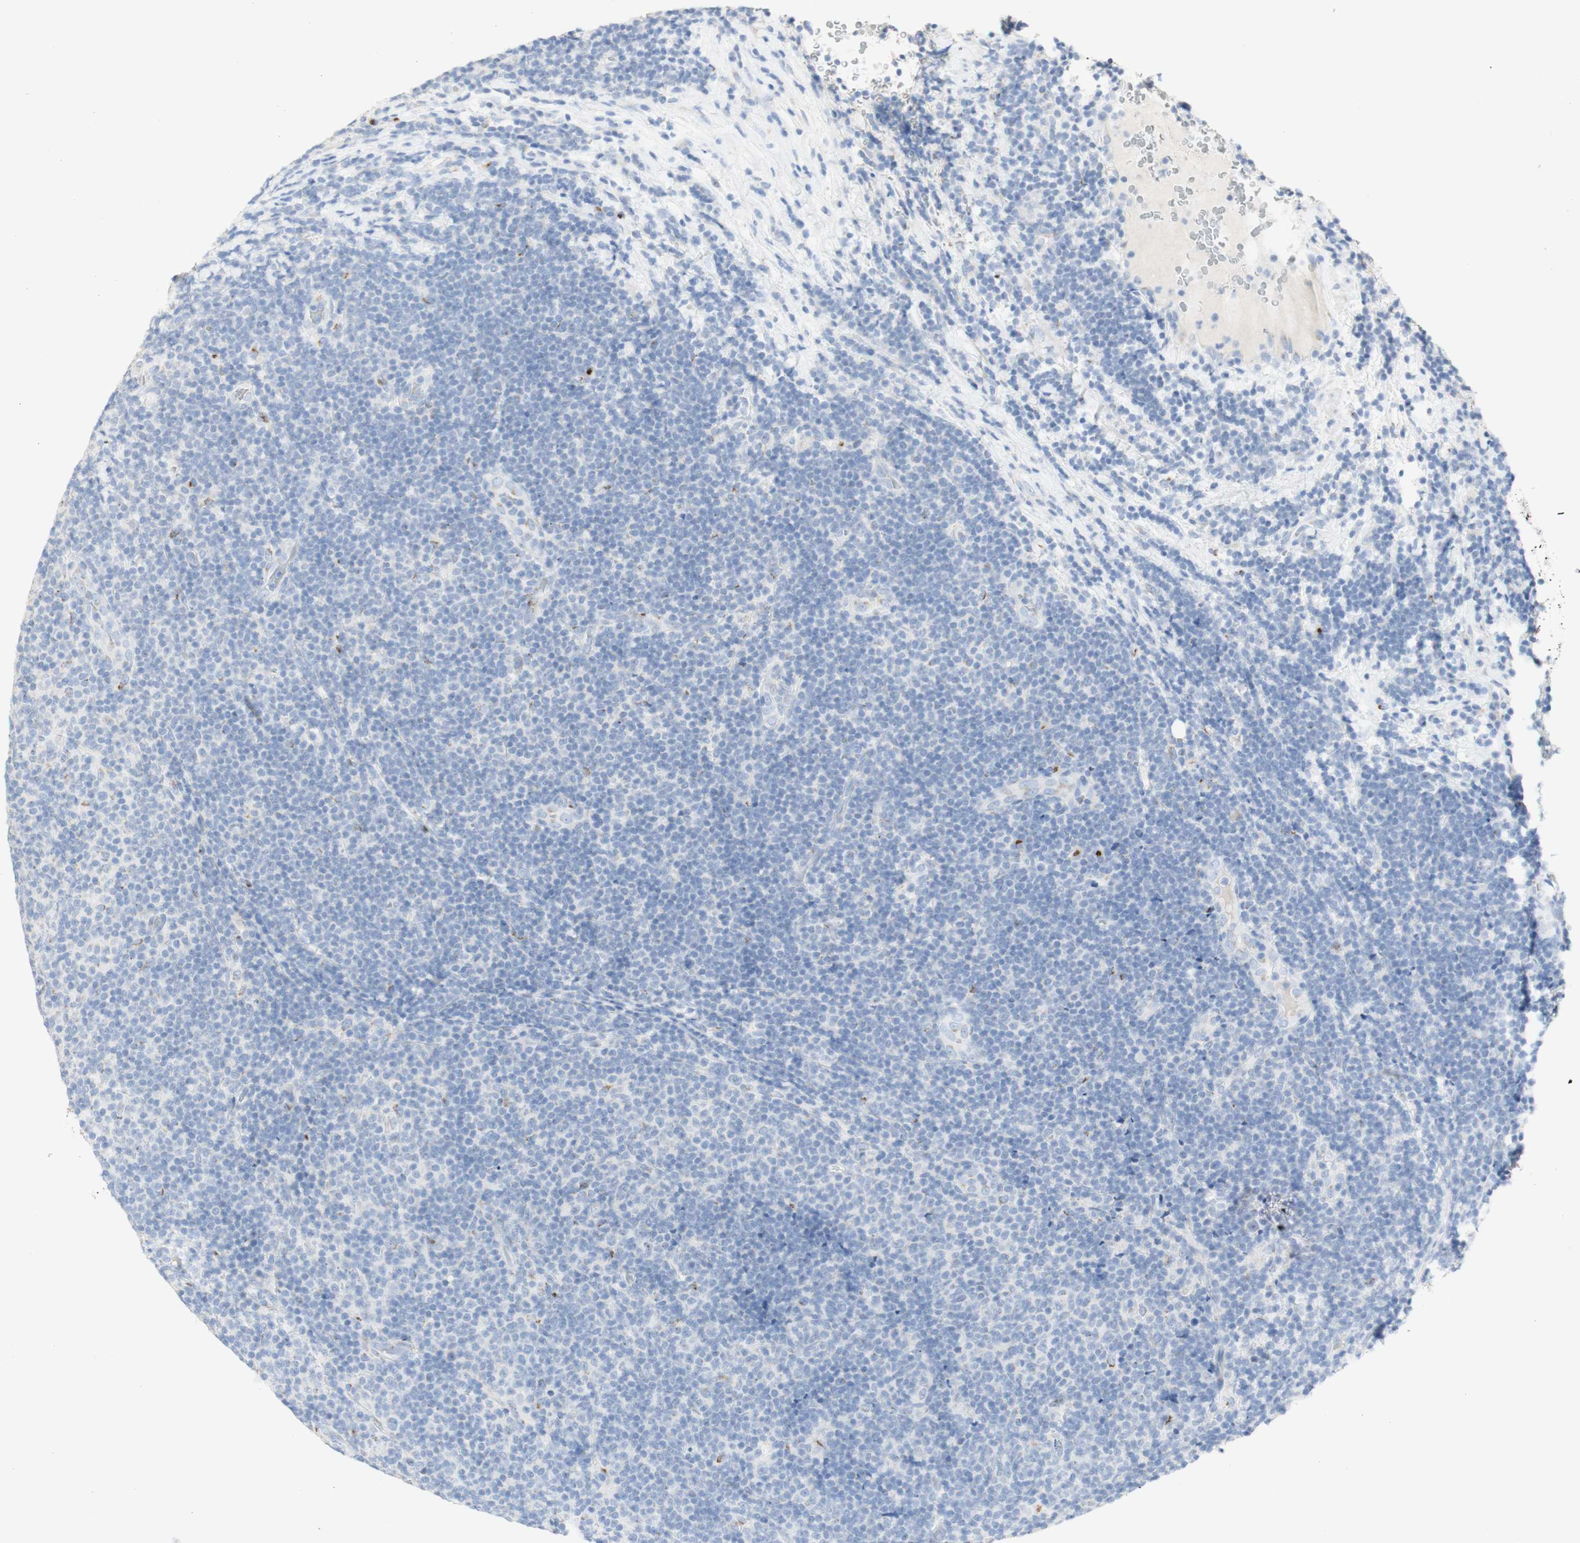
{"staining": {"intensity": "negative", "quantity": "none", "location": "none"}, "tissue": "lymphoma", "cell_type": "Tumor cells", "image_type": "cancer", "snomed": [{"axis": "morphology", "description": "Malignant lymphoma, non-Hodgkin's type, Low grade"}, {"axis": "topography", "description": "Lymph node"}], "caption": "IHC photomicrograph of neoplastic tissue: low-grade malignant lymphoma, non-Hodgkin's type stained with DAB demonstrates no significant protein expression in tumor cells.", "gene": "MANEA", "patient": {"sex": "male", "age": 83}}